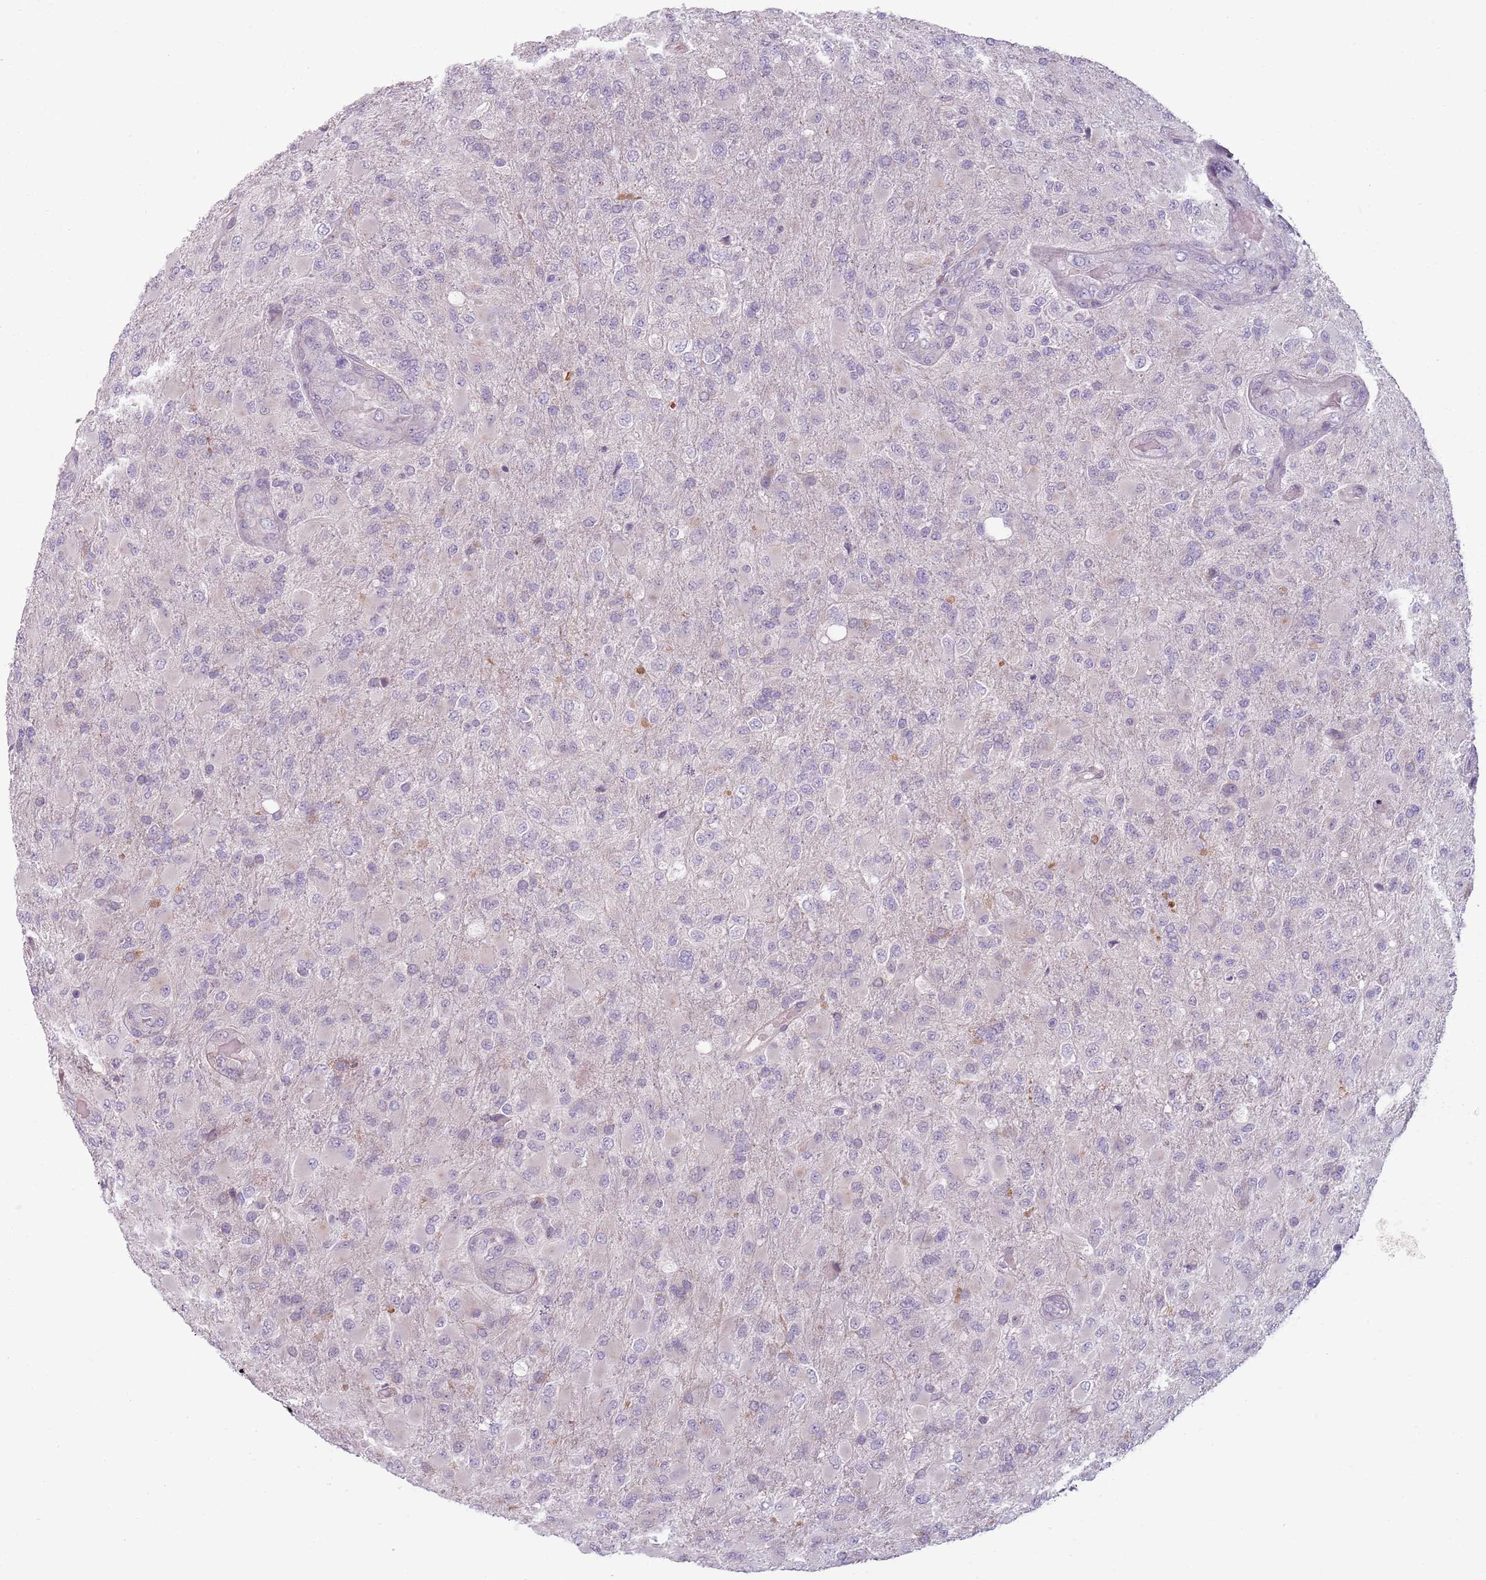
{"staining": {"intensity": "negative", "quantity": "none", "location": "none"}, "tissue": "glioma", "cell_type": "Tumor cells", "image_type": "cancer", "snomed": [{"axis": "morphology", "description": "Glioma, malignant, Low grade"}, {"axis": "topography", "description": "Brain"}], "caption": "Immunohistochemistry histopathology image of neoplastic tissue: low-grade glioma (malignant) stained with DAB (3,3'-diaminobenzidine) demonstrates no significant protein expression in tumor cells.", "gene": "TLCD2", "patient": {"sex": "male", "age": 65}}